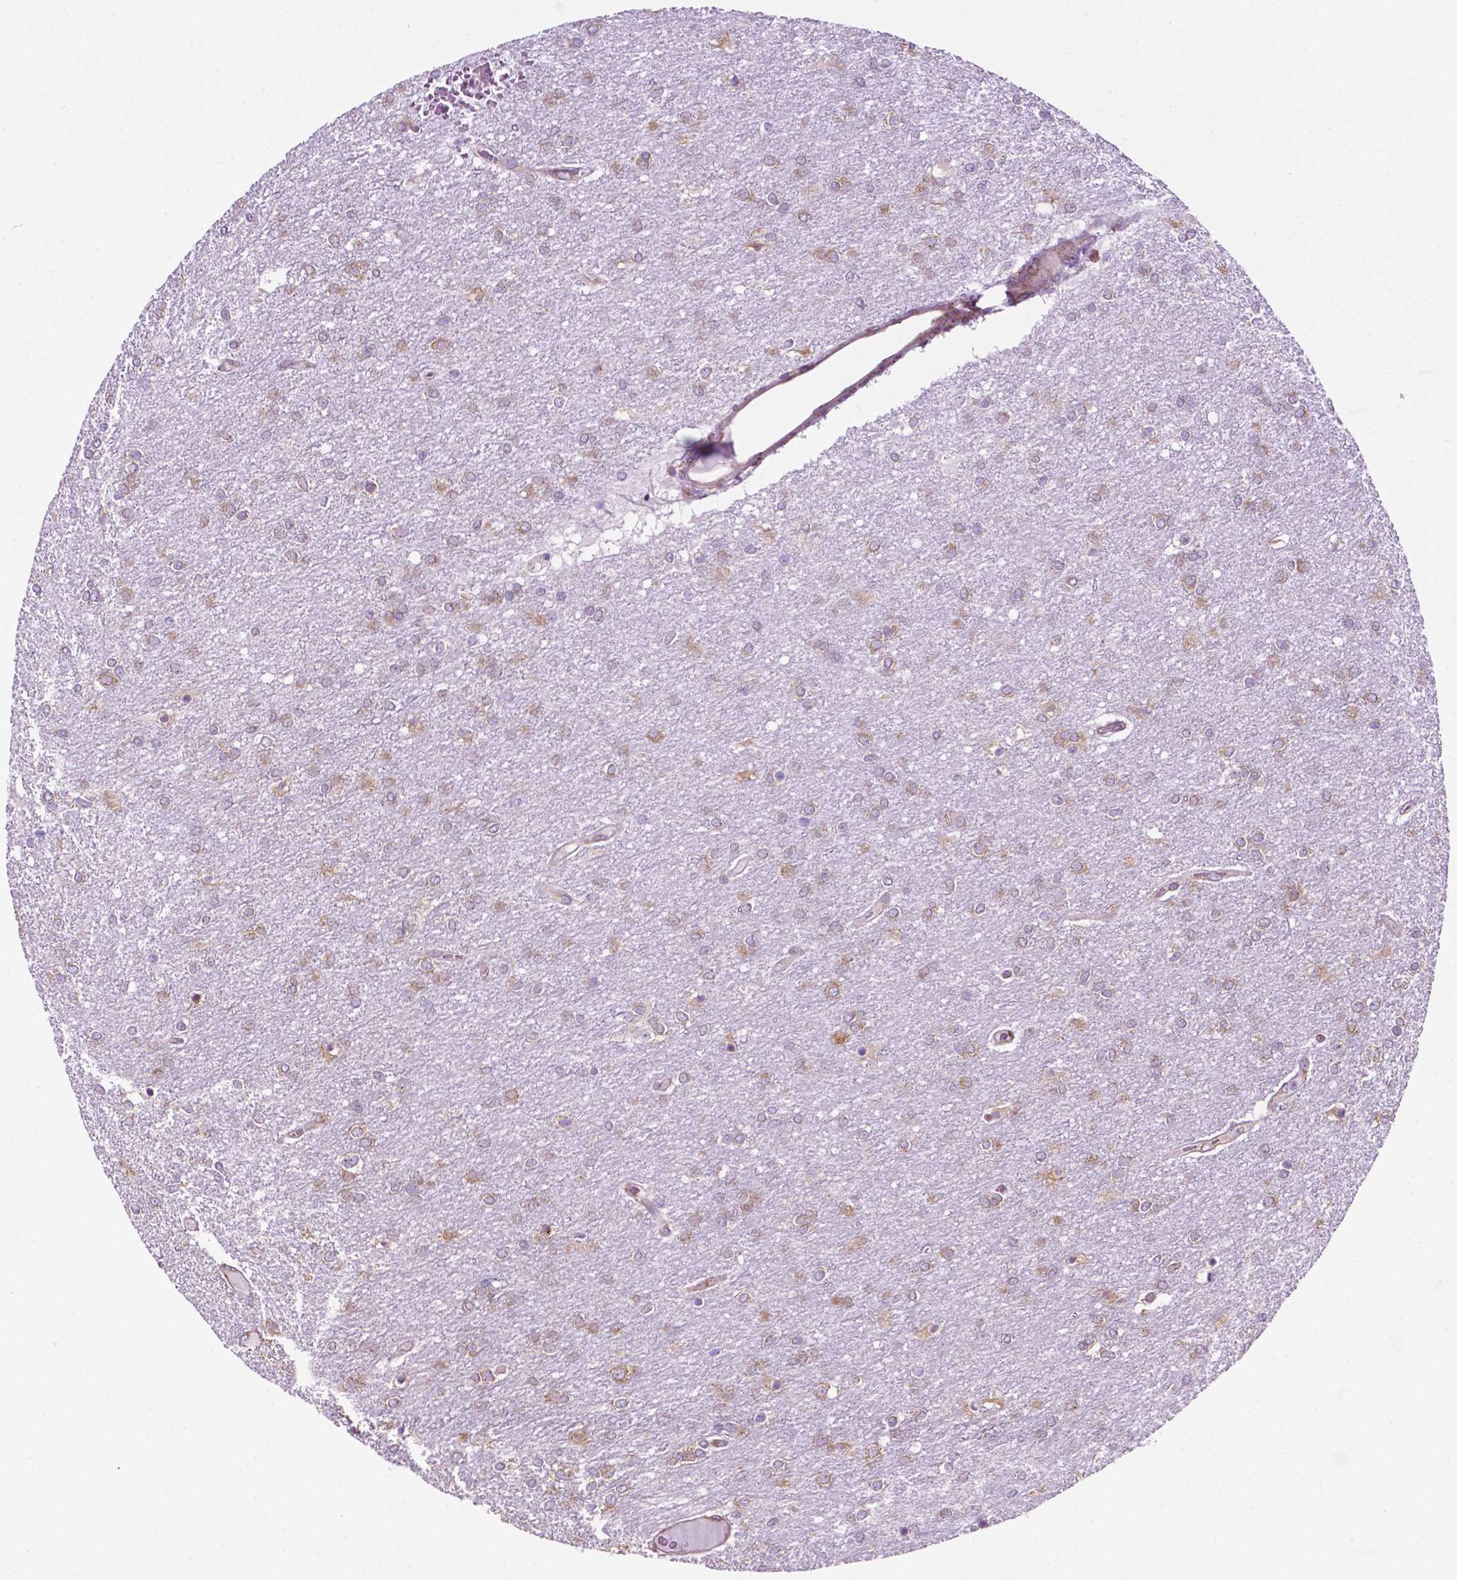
{"staining": {"intensity": "weak", "quantity": "25%-75%", "location": "cytoplasmic/membranous"}, "tissue": "glioma", "cell_type": "Tumor cells", "image_type": "cancer", "snomed": [{"axis": "morphology", "description": "Glioma, malignant, High grade"}, {"axis": "topography", "description": "Brain"}], "caption": "A photomicrograph of glioma stained for a protein reveals weak cytoplasmic/membranous brown staining in tumor cells. (Brightfield microscopy of DAB IHC at high magnification).", "gene": "RPL29", "patient": {"sex": "female", "age": 61}}